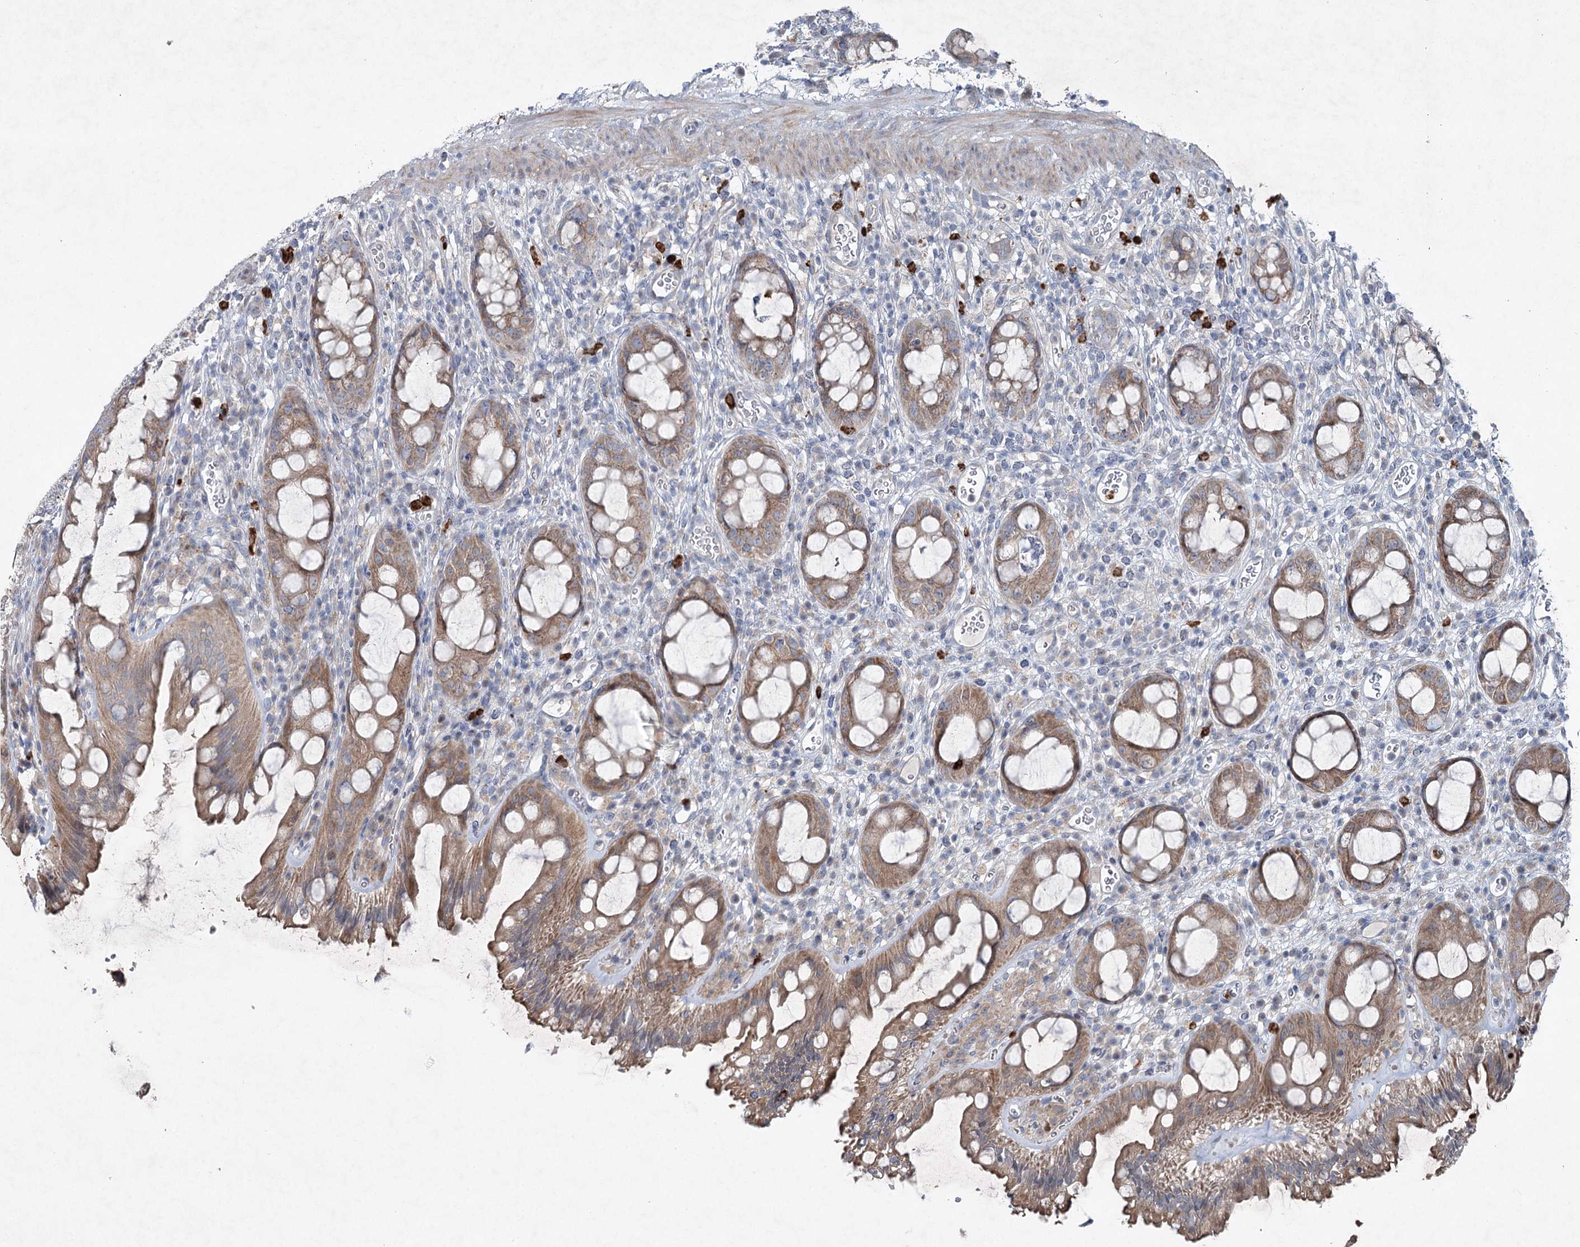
{"staining": {"intensity": "moderate", "quantity": ">75%", "location": "cytoplasmic/membranous"}, "tissue": "rectum", "cell_type": "Glandular cells", "image_type": "normal", "snomed": [{"axis": "morphology", "description": "Normal tissue, NOS"}, {"axis": "topography", "description": "Rectum"}], "caption": "A brown stain highlights moderate cytoplasmic/membranous expression of a protein in glandular cells of unremarkable human rectum.", "gene": "ENSG00000285330", "patient": {"sex": "female", "age": 57}}